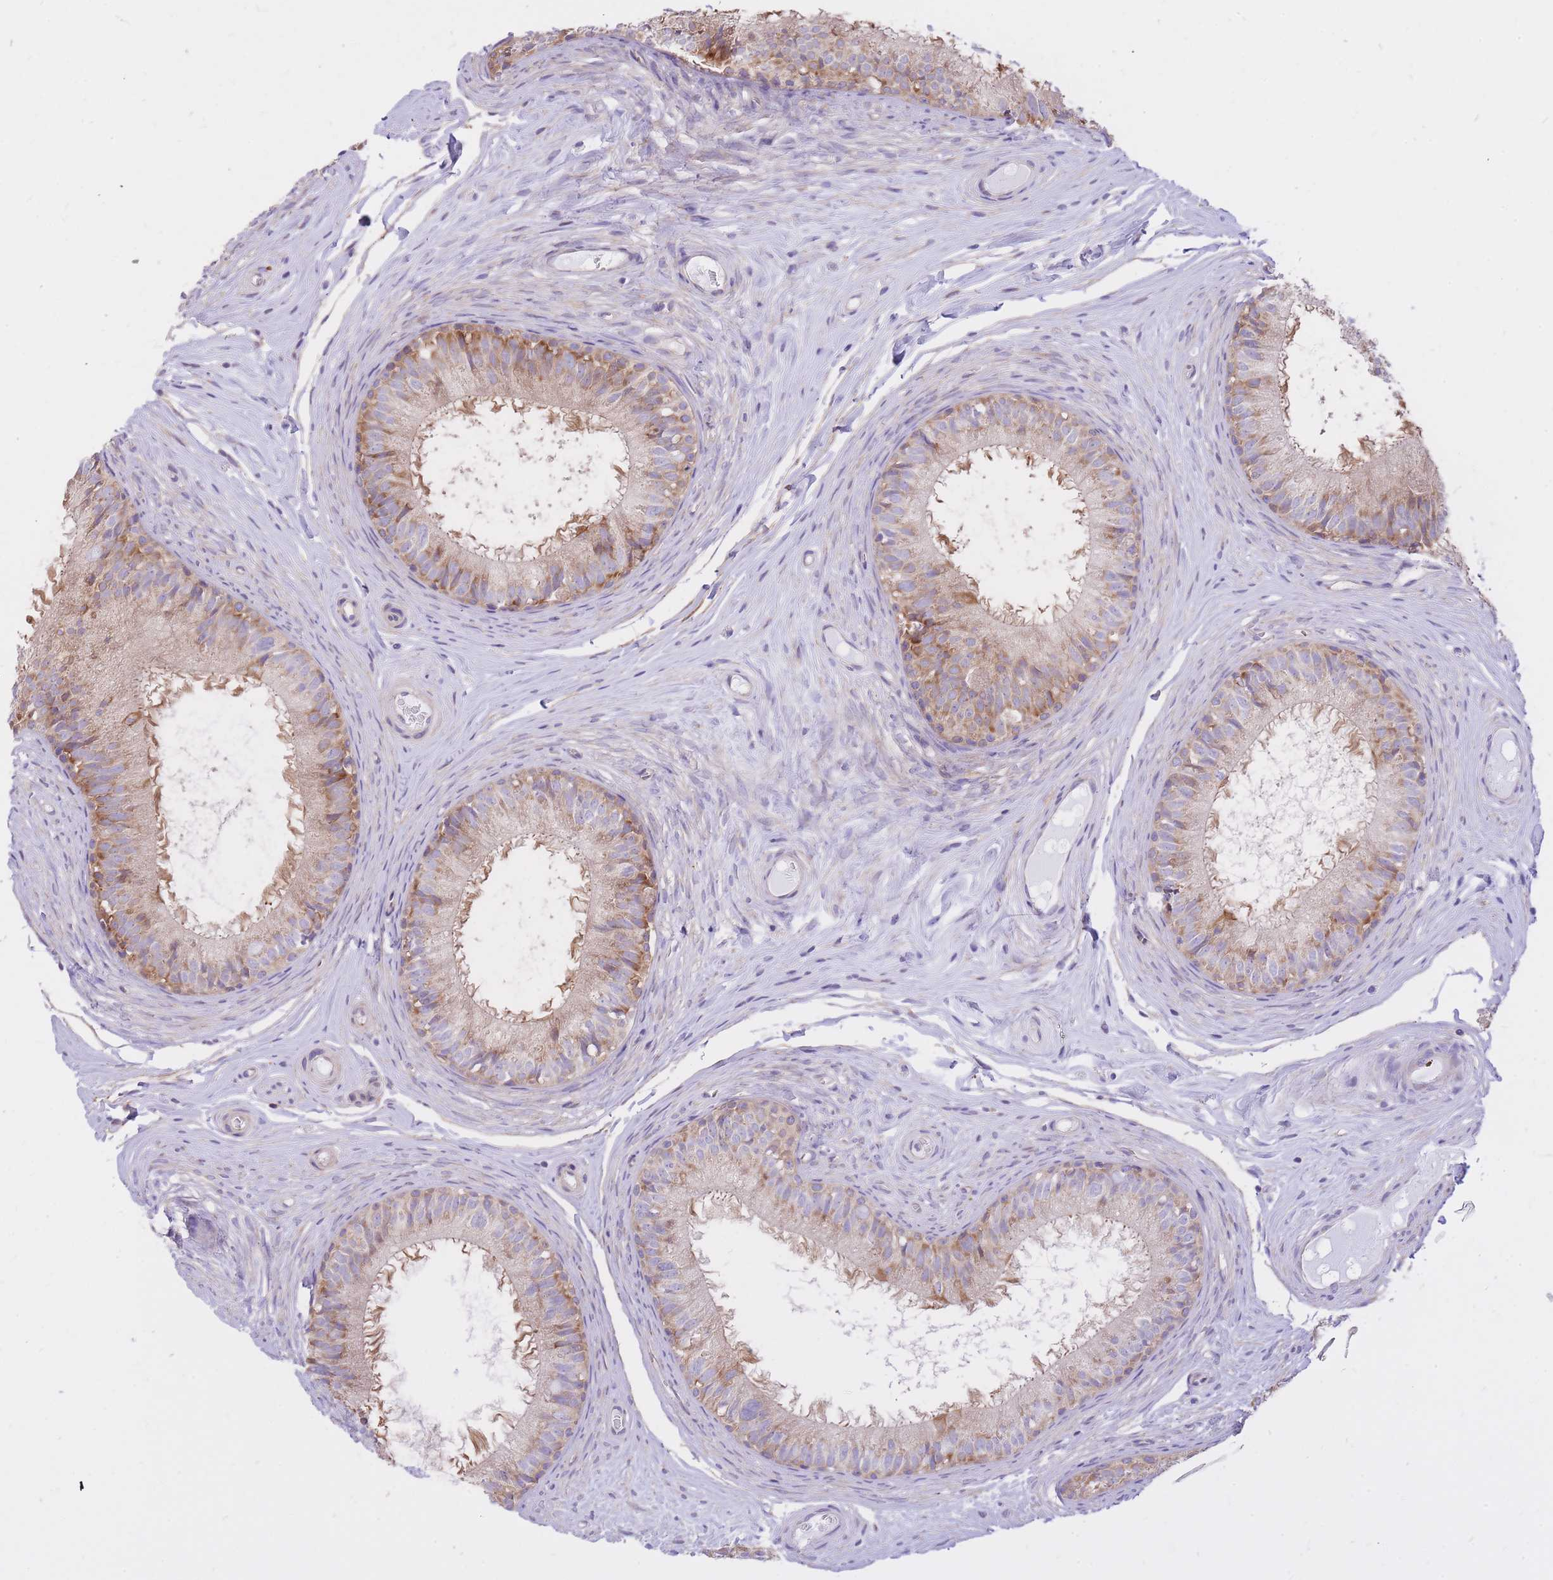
{"staining": {"intensity": "moderate", "quantity": ">75%", "location": "cytoplasmic/membranous"}, "tissue": "epididymis", "cell_type": "Glandular cells", "image_type": "normal", "snomed": [{"axis": "morphology", "description": "Normal tissue, NOS"}, {"axis": "topography", "description": "Epididymis"}], "caption": "This image demonstrates IHC staining of benign epididymis, with medium moderate cytoplasmic/membranous expression in approximately >75% of glandular cells.", "gene": "GBP7", "patient": {"sex": "male", "age": 25}}